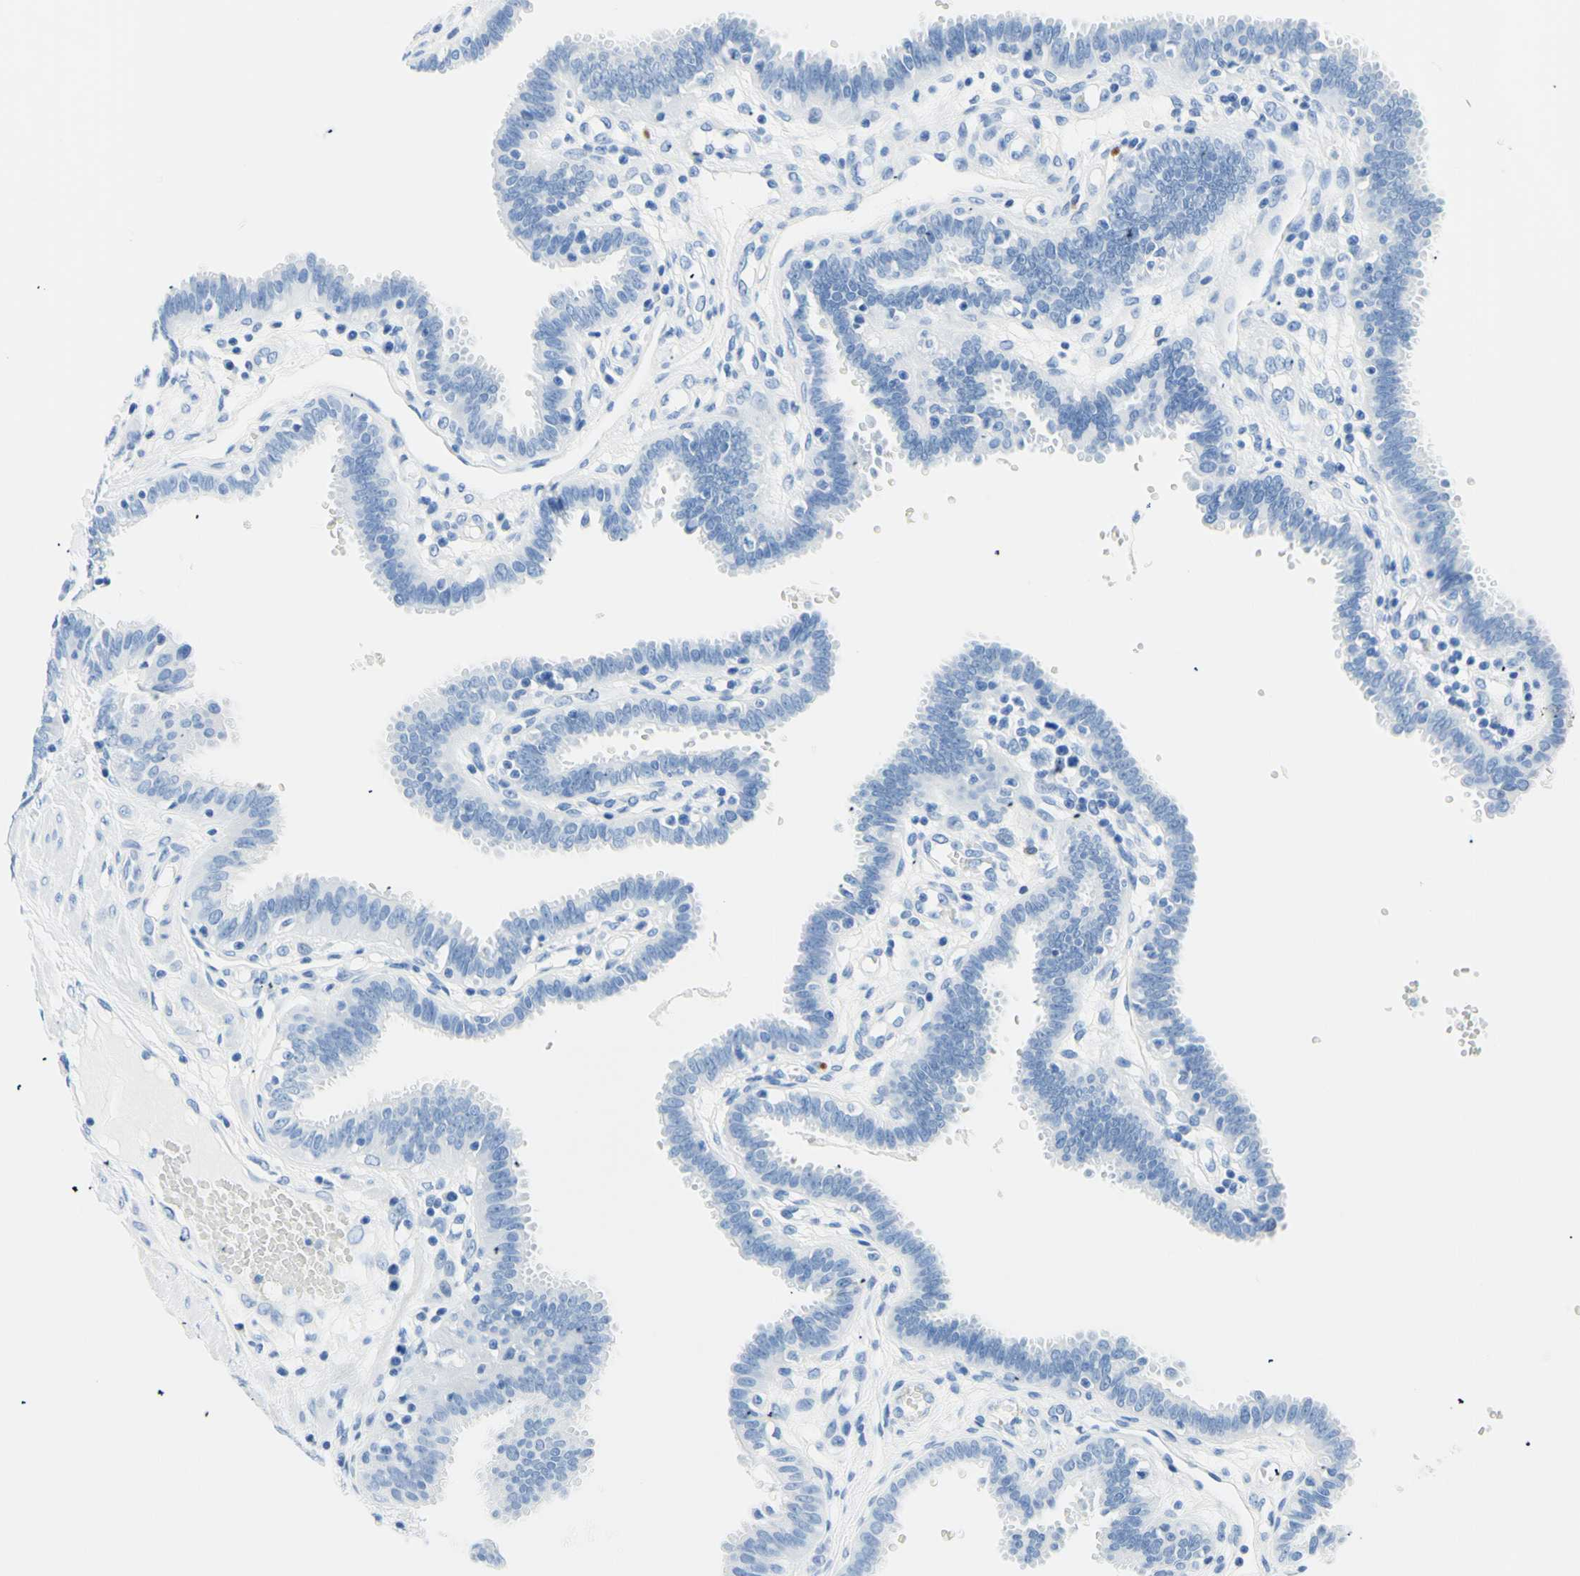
{"staining": {"intensity": "negative", "quantity": "none", "location": "none"}, "tissue": "fallopian tube", "cell_type": "Glandular cells", "image_type": "normal", "snomed": [{"axis": "morphology", "description": "Normal tissue, NOS"}, {"axis": "topography", "description": "Fallopian tube"}], "caption": "An IHC micrograph of normal fallopian tube is shown. There is no staining in glandular cells of fallopian tube. Brightfield microscopy of immunohistochemistry (IHC) stained with DAB (brown) and hematoxylin (blue), captured at high magnification.", "gene": "MYH2", "patient": {"sex": "female", "age": 32}}